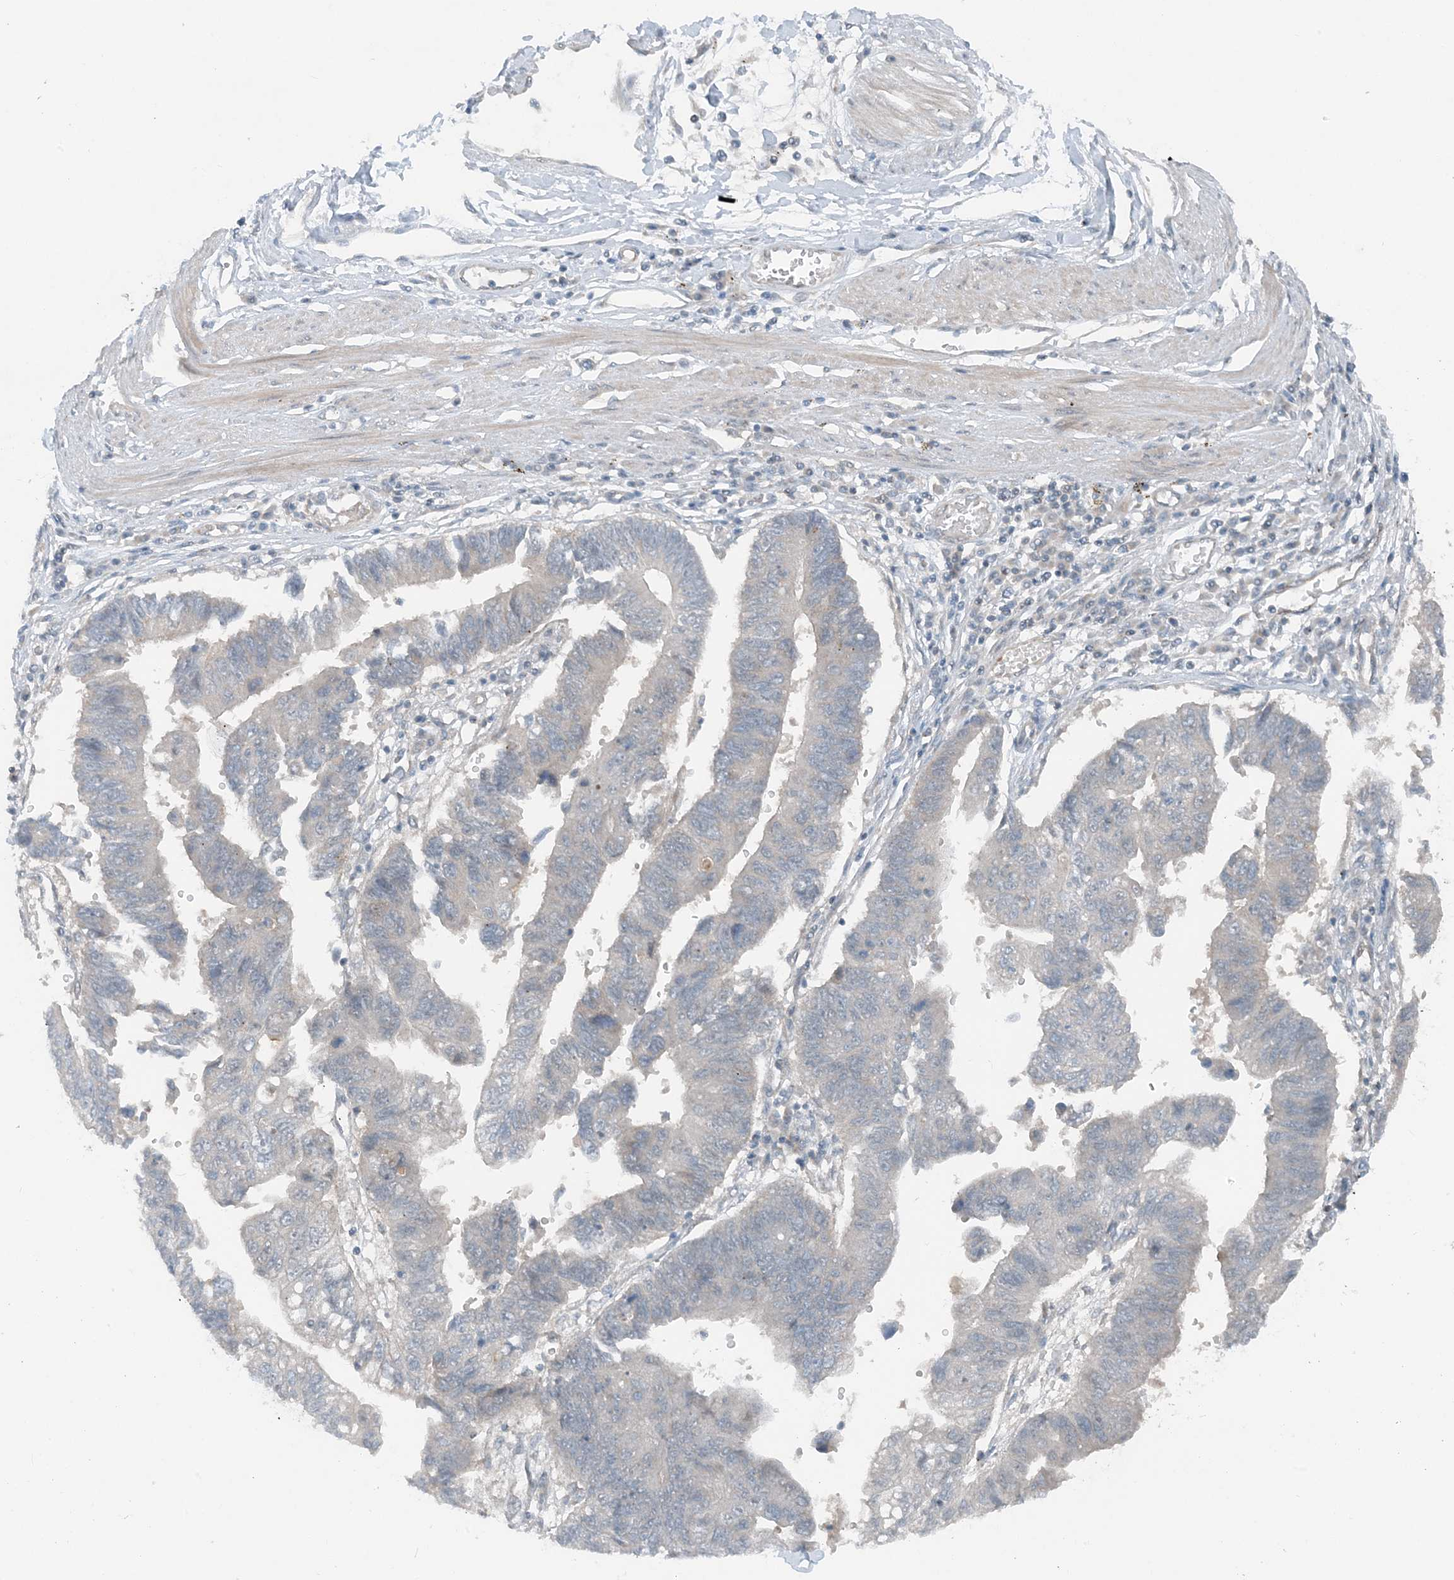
{"staining": {"intensity": "negative", "quantity": "none", "location": "none"}, "tissue": "stomach cancer", "cell_type": "Tumor cells", "image_type": "cancer", "snomed": [{"axis": "morphology", "description": "Adenocarcinoma, NOS"}, {"axis": "topography", "description": "Stomach"}], "caption": "Tumor cells show no significant protein positivity in adenocarcinoma (stomach). The staining was performed using DAB (3,3'-diaminobenzidine) to visualize the protein expression in brown, while the nuclei were stained in blue with hematoxylin (Magnification: 20x).", "gene": "MITD1", "patient": {"sex": "male", "age": 59}}